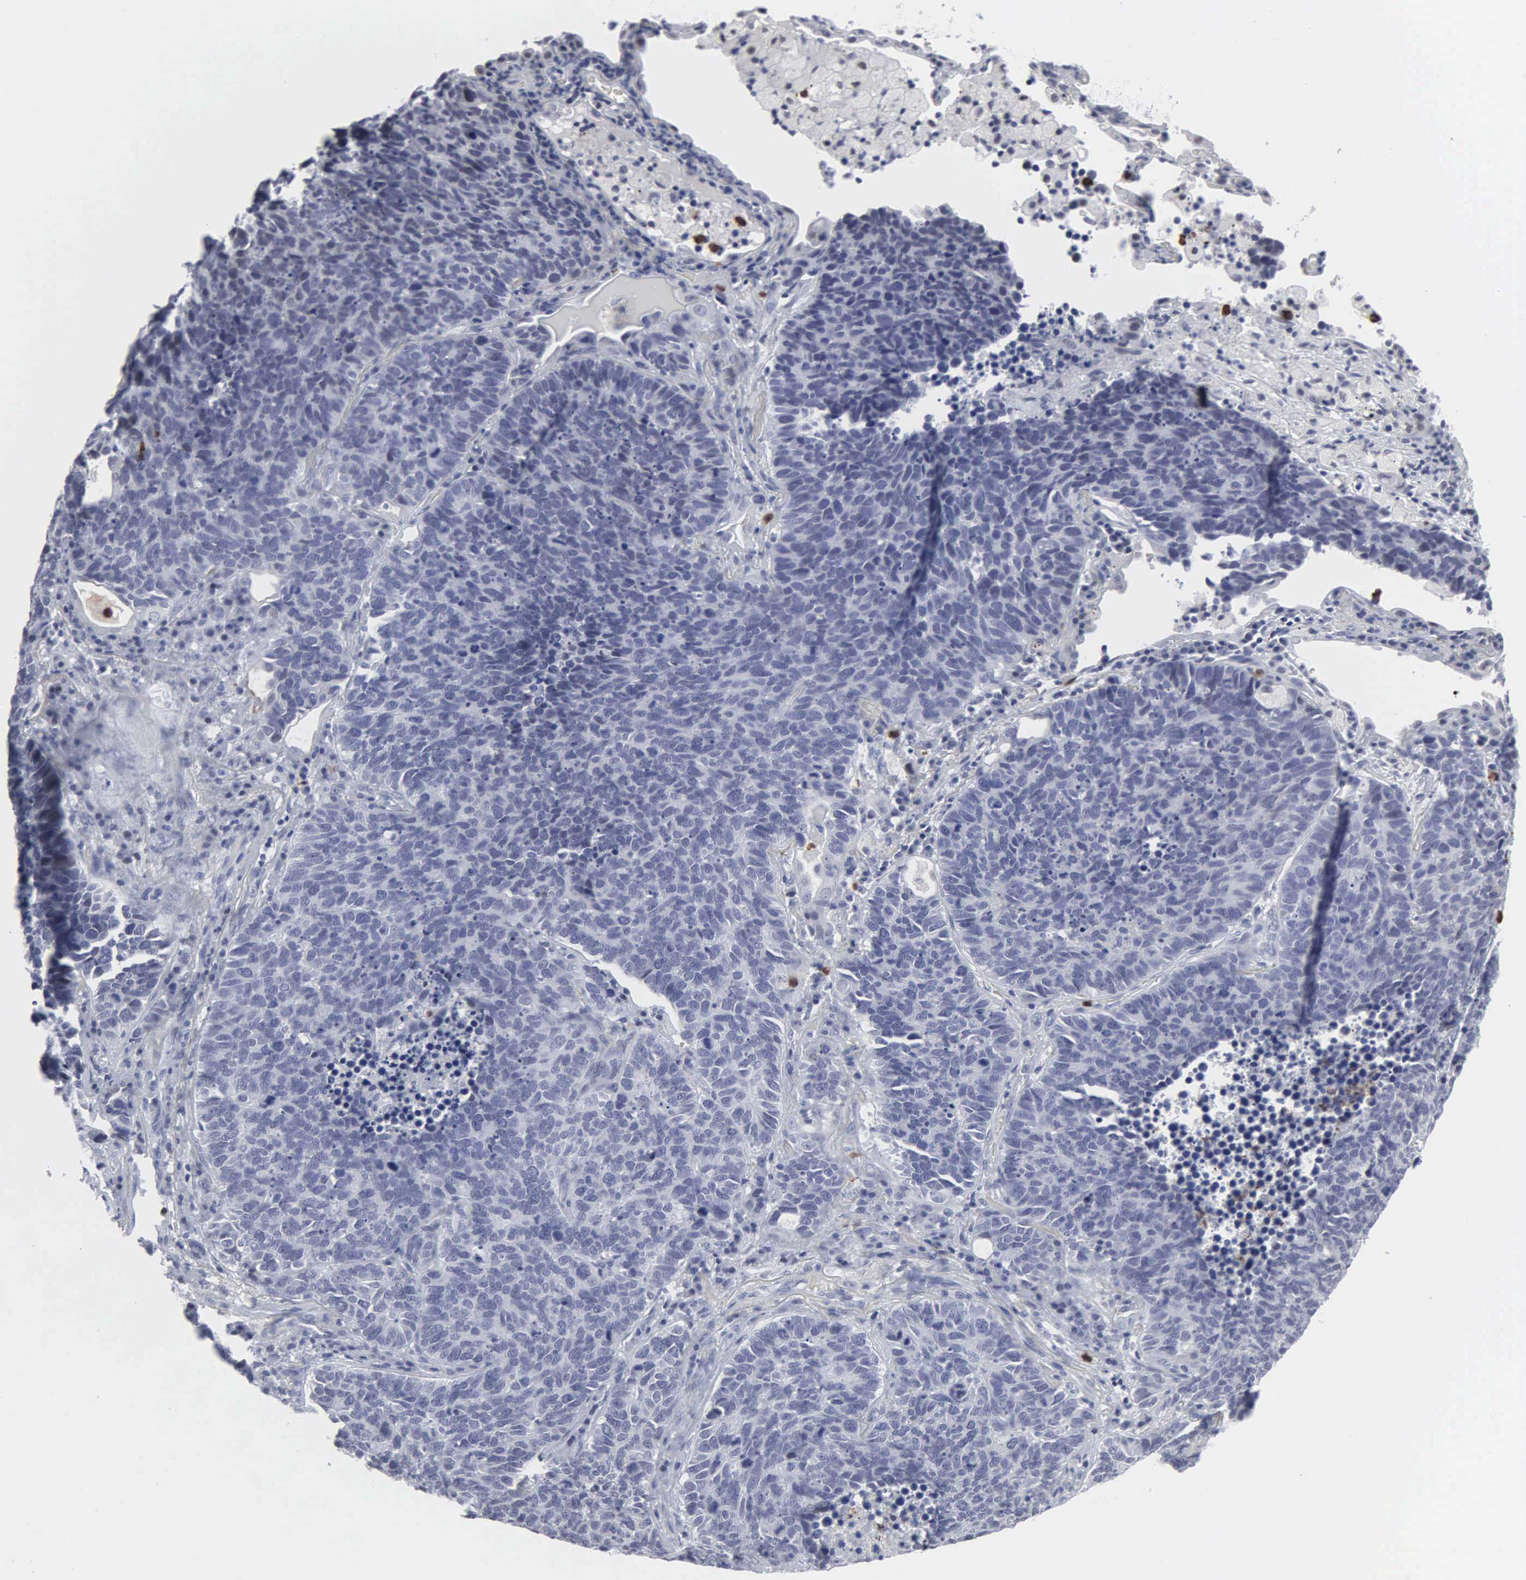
{"staining": {"intensity": "negative", "quantity": "none", "location": "none"}, "tissue": "lung cancer", "cell_type": "Tumor cells", "image_type": "cancer", "snomed": [{"axis": "morphology", "description": "Neoplasm, malignant, NOS"}, {"axis": "topography", "description": "Lung"}], "caption": "This is an immunohistochemistry (IHC) photomicrograph of human lung cancer (malignant neoplasm). There is no positivity in tumor cells.", "gene": "SPIN3", "patient": {"sex": "female", "age": 75}}